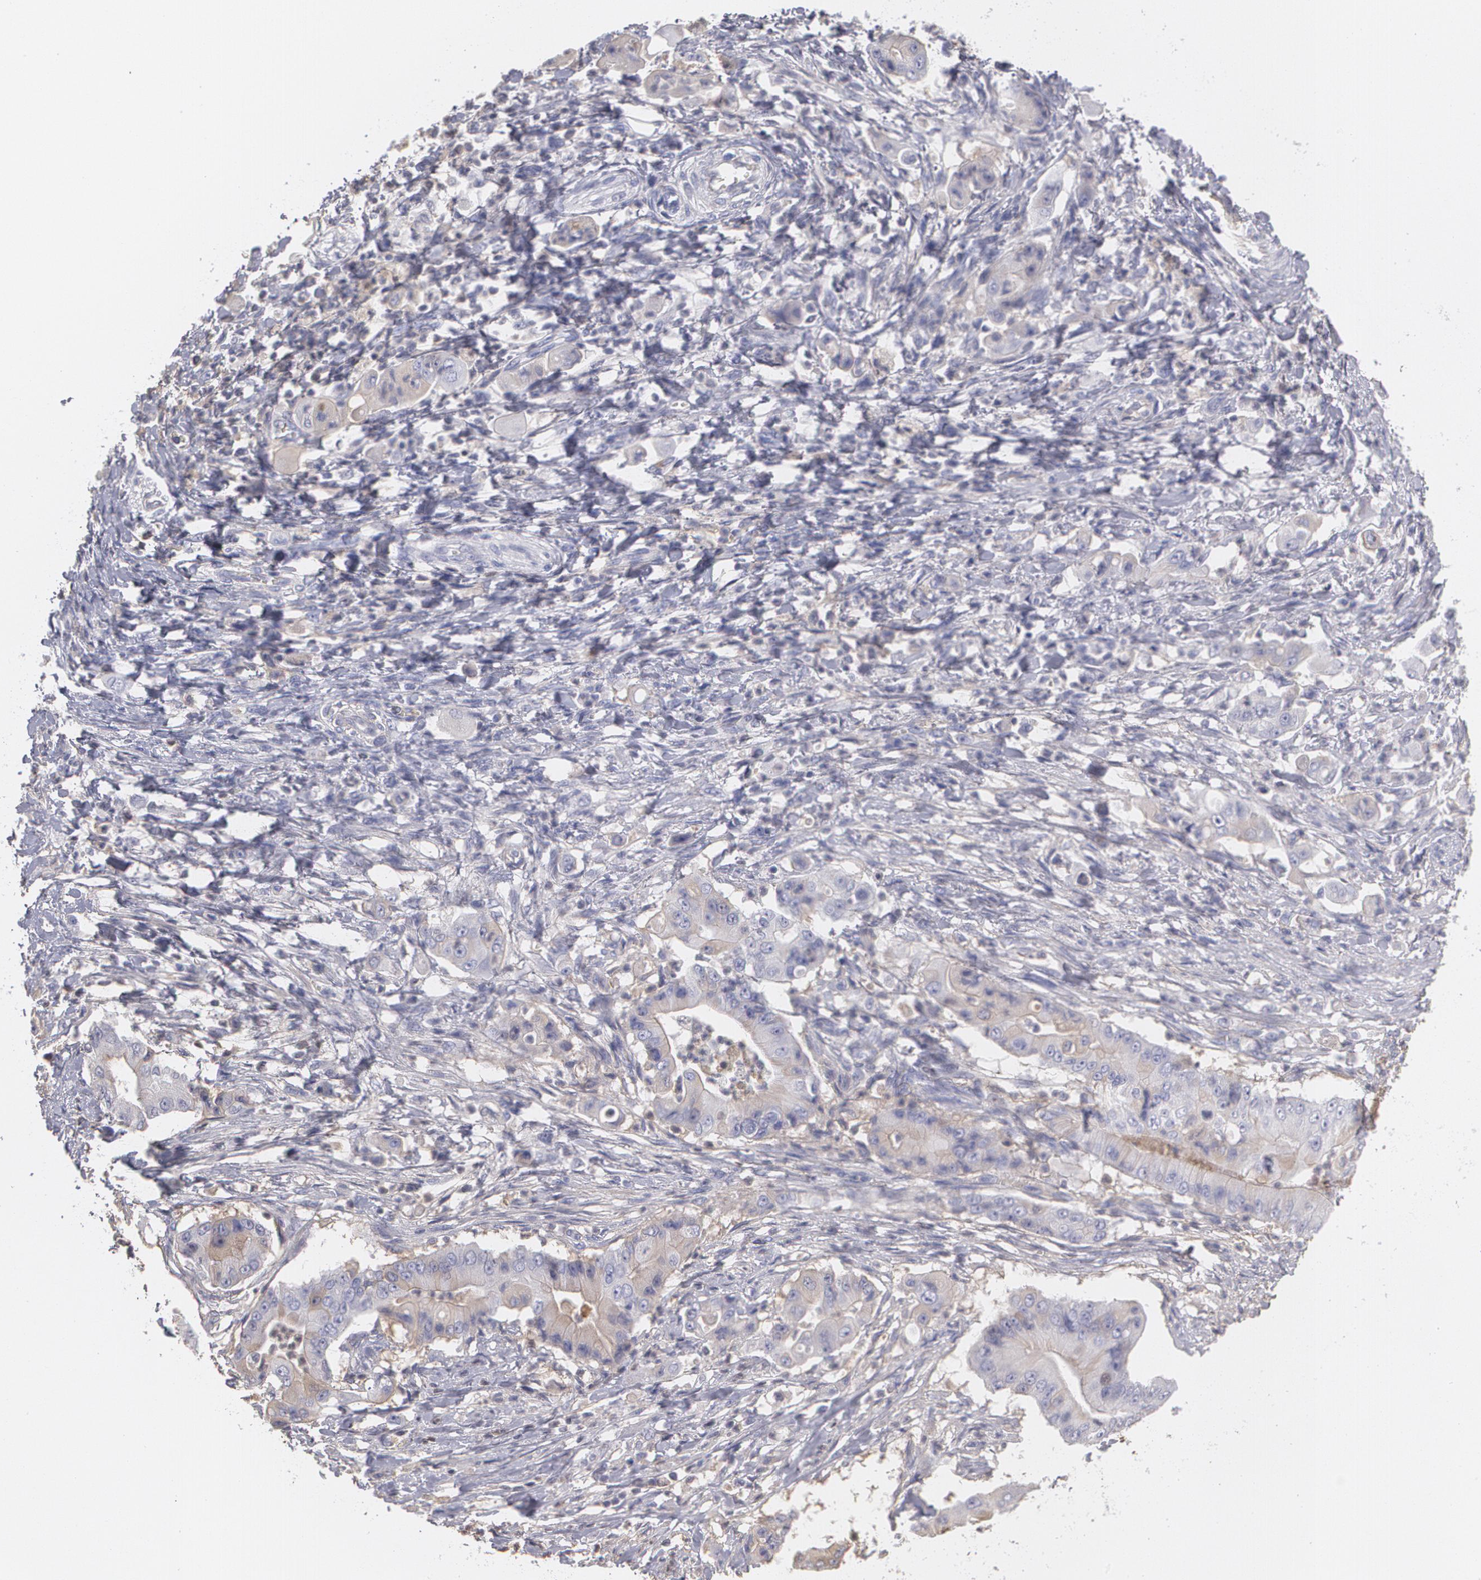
{"staining": {"intensity": "weak", "quantity": "25%-75%", "location": "cytoplasmic/membranous"}, "tissue": "pancreatic cancer", "cell_type": "Tumor cells", "image_type": "cancer", "snomed": [{"axis": "morphology", "description": "Adenocarcinoma, NOS"}, {"axis": "topography", "description": "Pancreas"}], "caption": "Adenocarcinoma (pancreatic) stained for a protein (brown) exhibits weak cytoplasmic/membranous positive positivity in approximately 25%-75% of tumor cells.", "gene": "SERPINA1", "patient": {"sex": "male", "age": 62}}